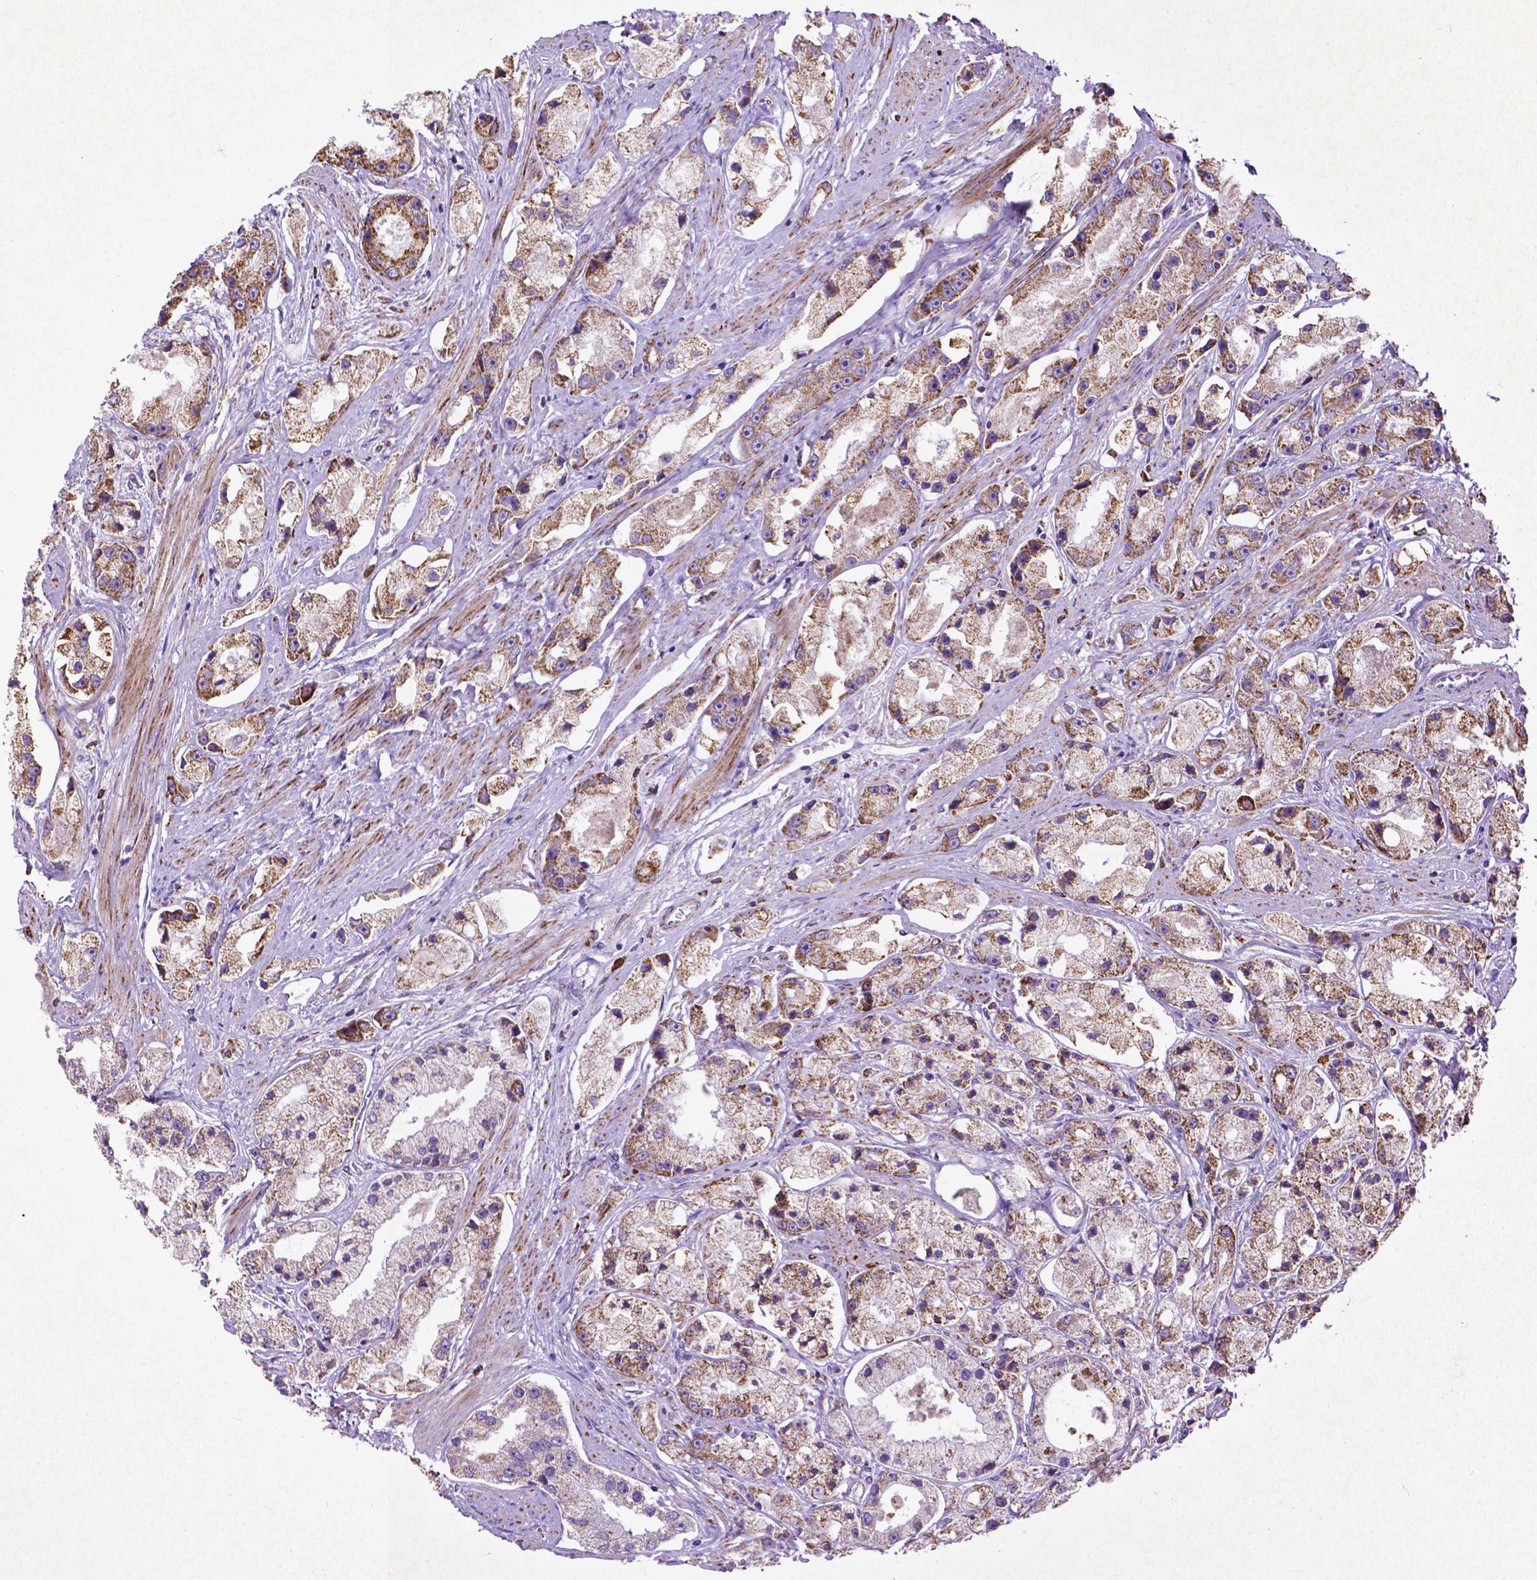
{"staining": {"intensity": "moderate", "quantity": "25%-75%", "location": "cytoplasmic/membranous"}, "tissue": "prostate cancer", "cell_type": "Tumor cells", "image_type": "cancer", "snomed": [{"axis": "morphology", "description": "Adenocarcinoma, High grade"}, {"axis": "topography", "description": "Prostate"}], "caption": "A brown stain labels moderate cytoplasmic/membranous positivity of a protein in human adenocarcinoma (high-grade) (prostate) tumor cells. (DAB (3,3'-diaminobenzidine) IHC, brown staining for protein, blue staining for nuclei).", "gene": "THEGL", "patient": {"sex": "male", "age": 67}}